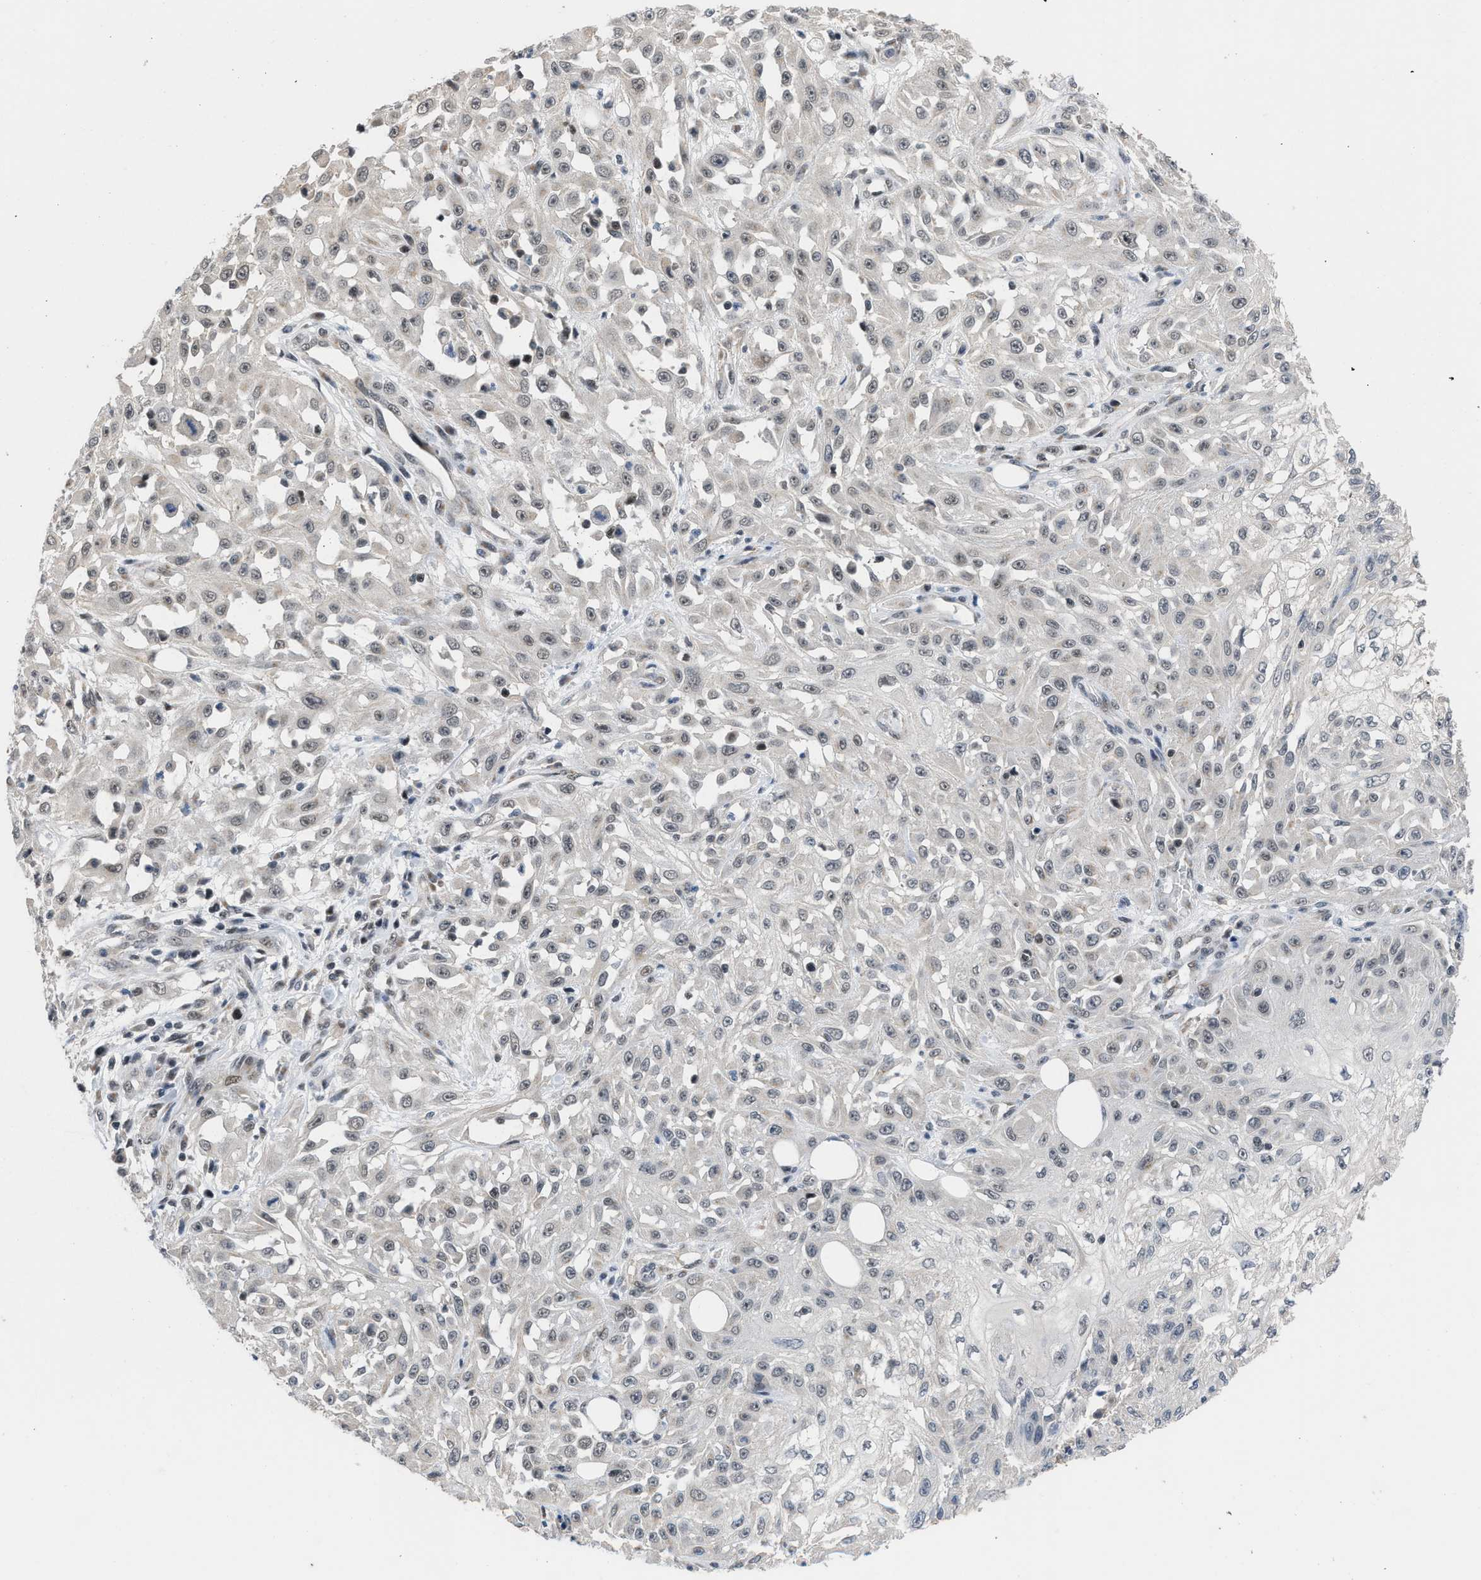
{"staining": {"intensity": "weak", "quantity": "25%-75%", "location": "nuclear"}, "tissue": "skin cancer", "cell_type": "Tumor cells", "image_type": "cancer", "snomed": [{"axis": "morphology", "description": "Squamous cell carcinoma, NOS"}, {"axis": "morphology", "description": "Squamous cell carcinoma, metastatic, NOS"}, {"axis": "topography", "description": "Skin"}, {"axis": "topography", "description": "Lymph node"}], "caption": "DAB (3,3'-diaminobenzidine) immunohistochemical staining of skin cancer shows weak nuclear protein positivity in about 25%-75% of tumor cells.", "gene": "TERF2IP", "patient": {"sex": "male", "age": 75}}